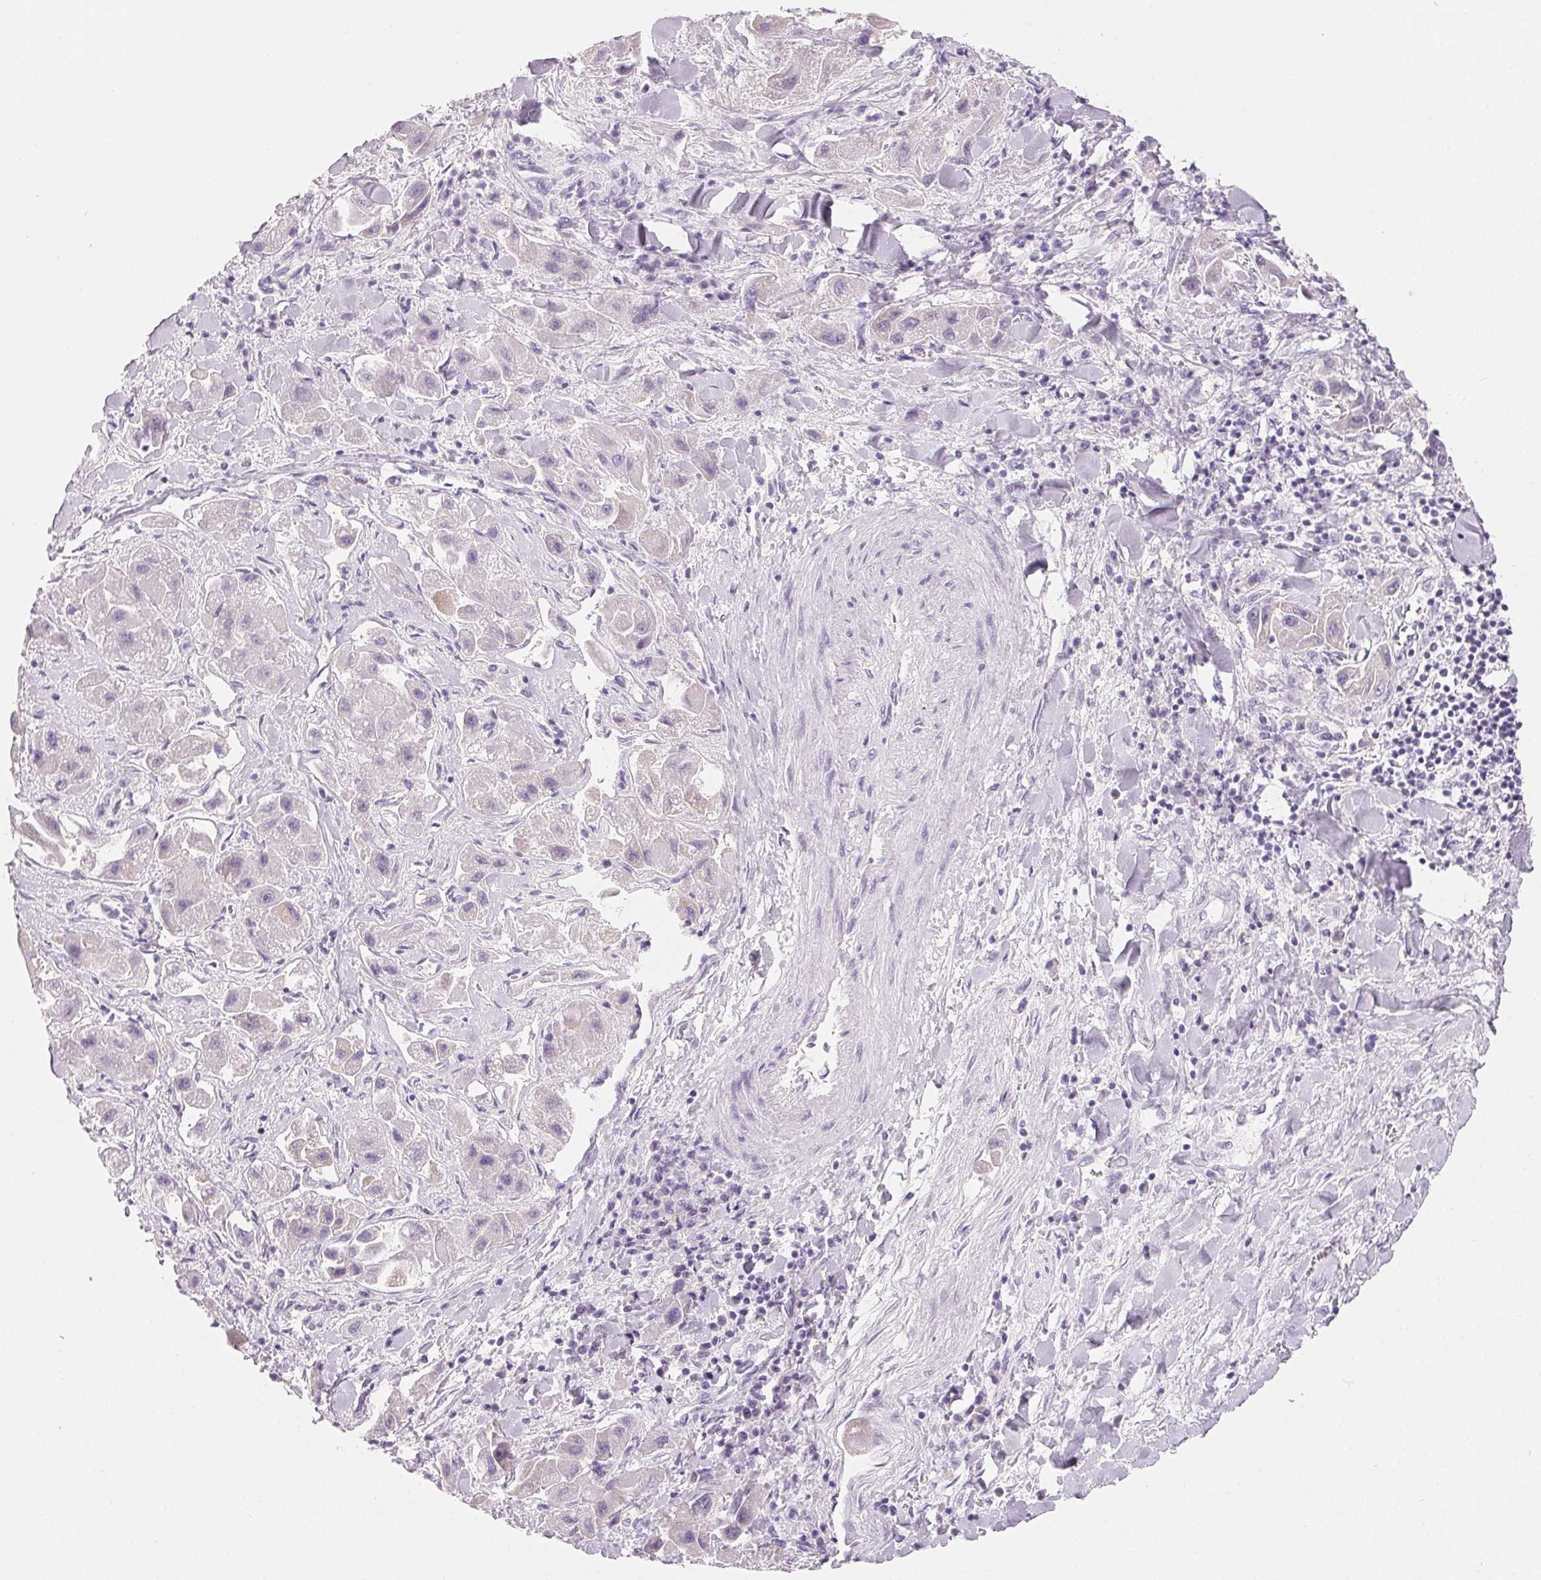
{"staining": {"intensity": "negative", "quantity": "none", "location": "none"}, "tissue": "liver cancer", "cell_type": "Tumor cells", "image_type": "cancer", "snomed": [{"axis": "morphology", "description": "Carcinoma, Hepatocellular, NOS"}, {"axis": "topography", "description": "Liver"}], "caption": "DAB (3,3'-diaminobenzidine) immunohistochemical staining of liver cancer shows no significant expression in tumor cells.", "gene": "SPACA5B", "patient": {"sex": "male", "age": 24}}